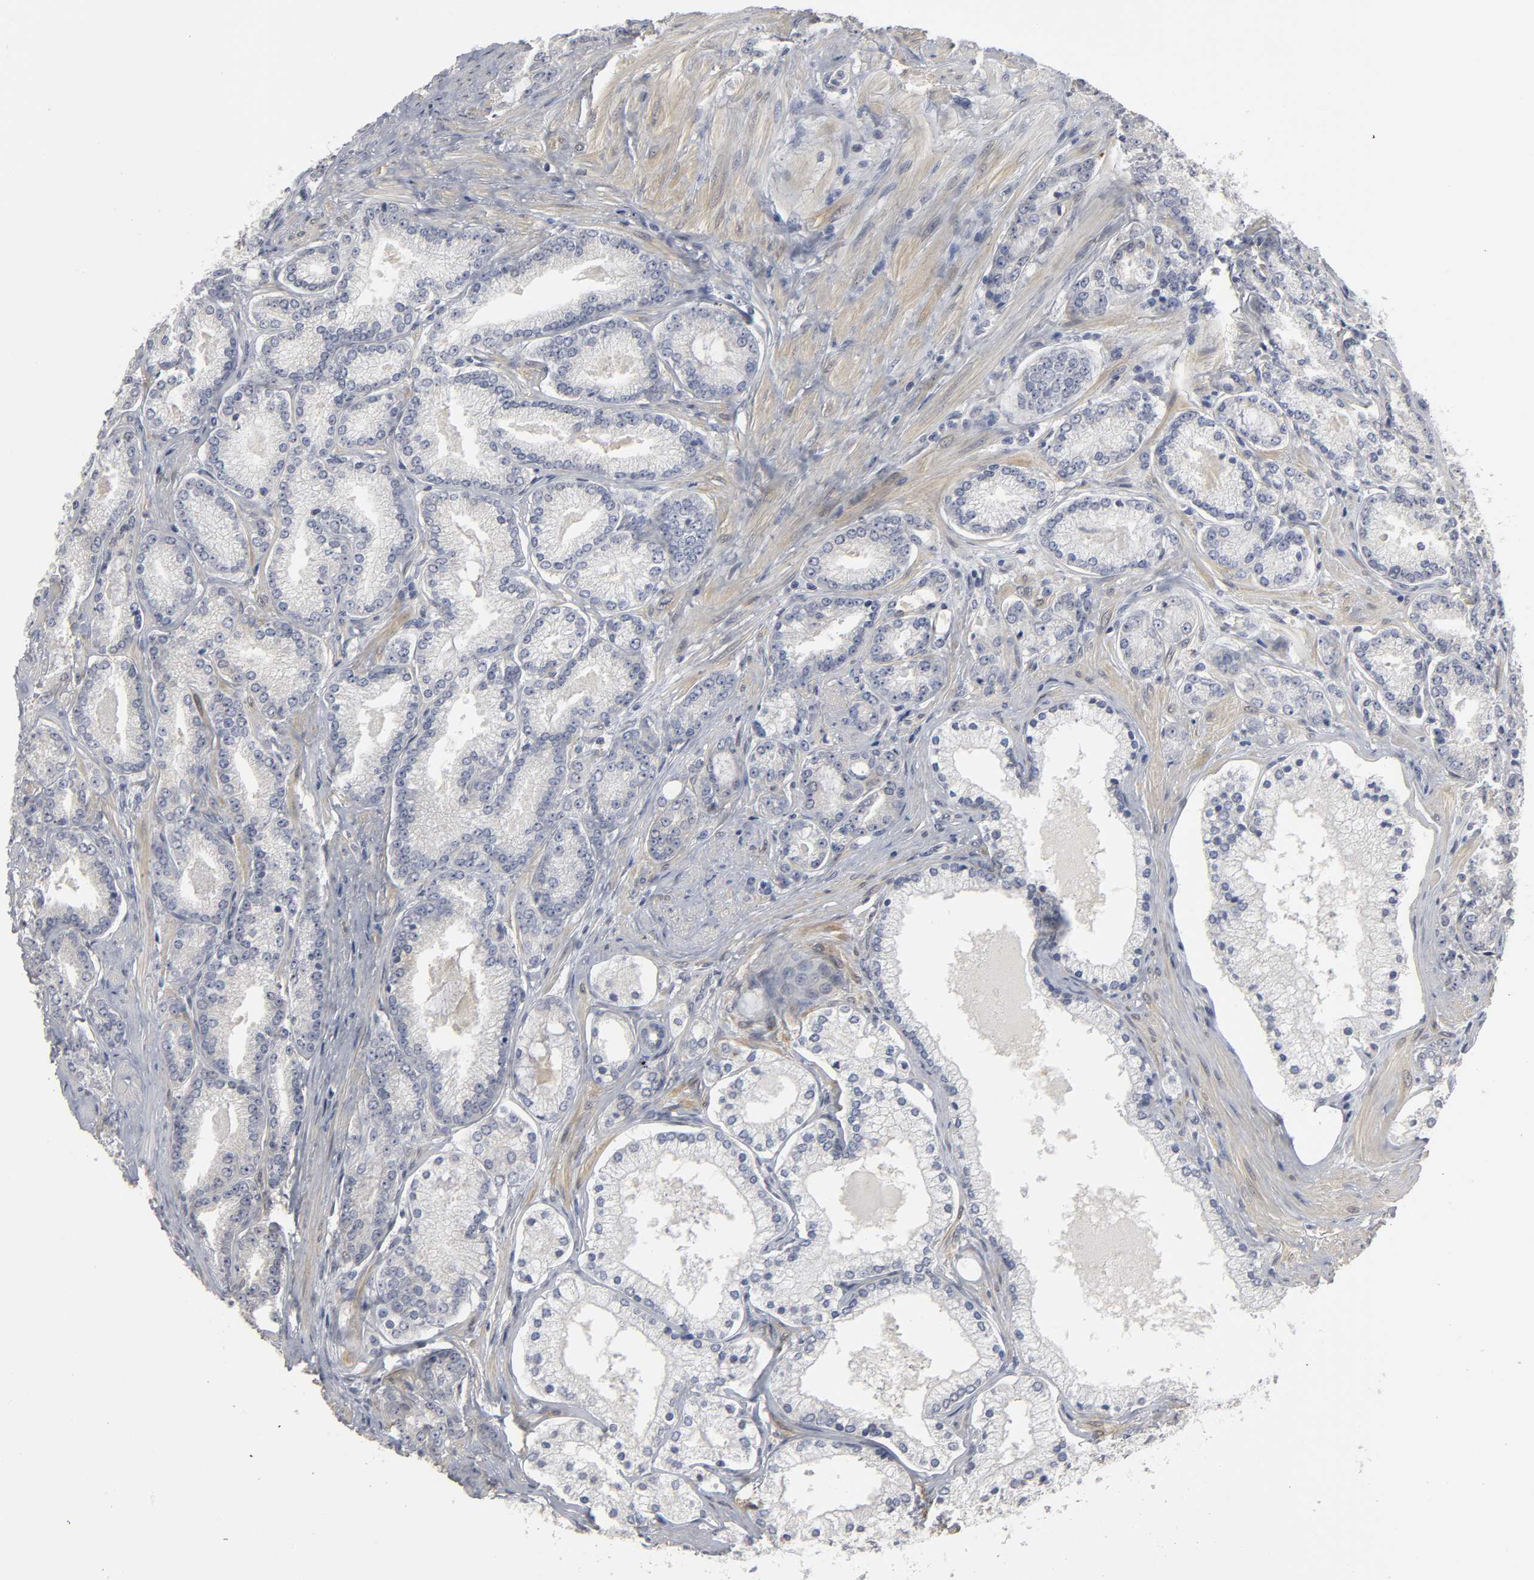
{"staining": {"intensity": "negative", "quantity": "none", "location": "none"}, "tissue": "prostate cancer", "cell_type": "Tumor cells", "image_type": "cancer", "snomed": [{"axis": "morphology", "description": "Adenocarcinoma, Low grade"}, {"axis": "topography", "description": "Prostate"}], "caption": "An IHC micrograph of prostate adenocarcinoma (low-grade) is shown. There is no staining in tumor cells of prostate adenocarcinoma (low-grade).", "gene": "PDLIM3", "patient": {"sex": "male", "age": 71}}